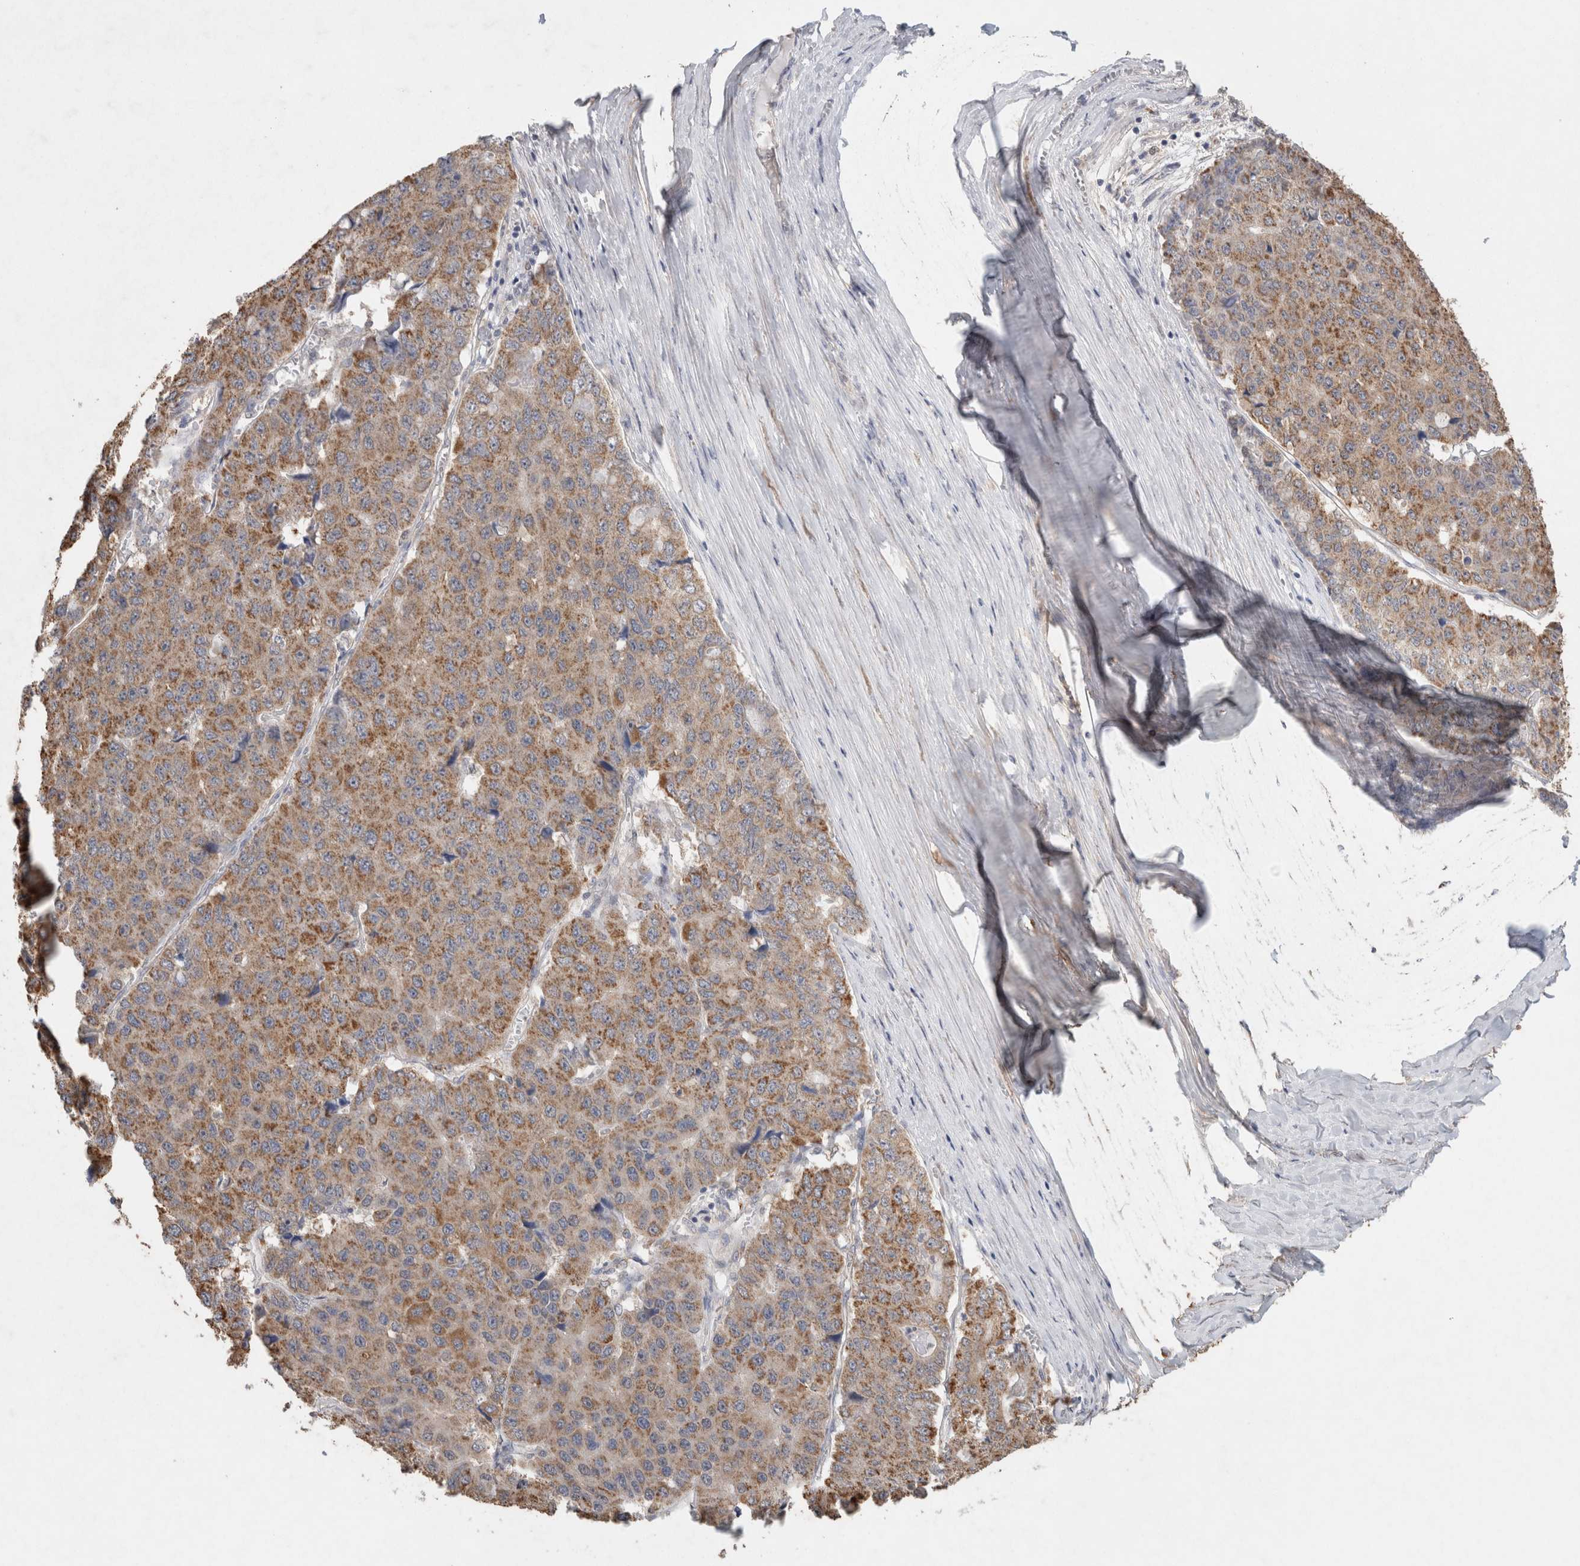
{"staining": {"intensity": "moderate", "quantity": ">75%", "location": "cytoplasmic/membranous"}, "tissue": "pancreatic cancer", "cell_type": "Tumor cells", "image_type": "cancer", "snomed": [{"axis": "morphology", "description": "Adenocarcinoma, NOS"}, {"axis": "topography", "description": "Pancreas"}], "caption": "This is an image of IHC staining of adenocarcinoma (pancreatic), which shows moderate staining in the cytoplasmic/membranous of tumor cells.", "gene": "RAB14", "patient": {"sex": "male", "age": 50}}